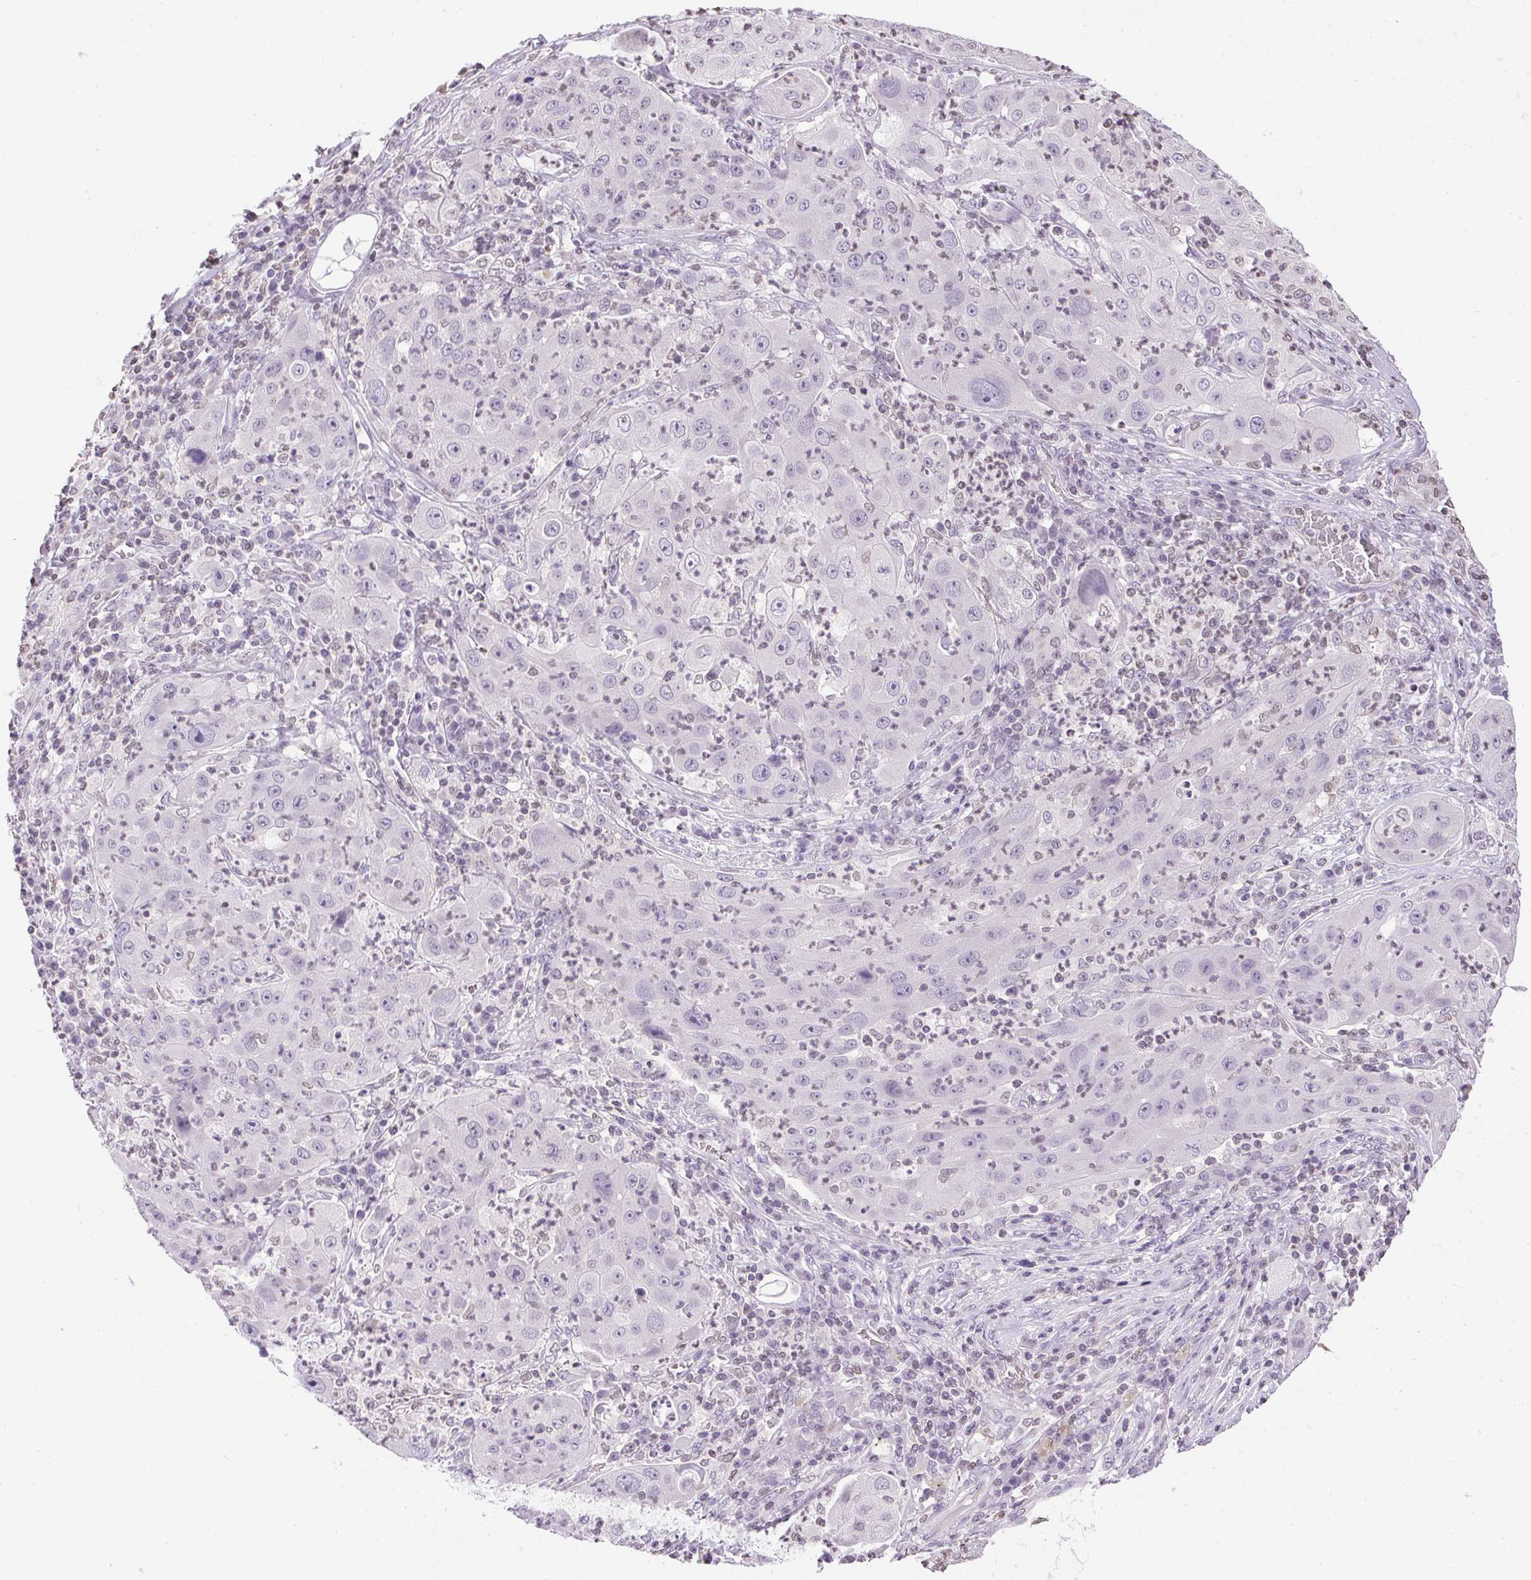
{"staining": {"intensity": "negative", "quantity": "none", "location": "none"}, "tissue": "lung cancer", "cell_type": "Tumor cells", "image_type": "cancer", "snomed": [{"axis": "morphology", "description": "Squamous cell carcinoma, NOS"}, {"axis": "topography", "description": "Lung"}], "caption": "High power microscopy histopathology image of an immunohistochemistry (IHC) image of lung cancer, revealing no significant positivity in tumor cells.", "gene": "PRL", "patient": {"sex": "female", "age": 59}}